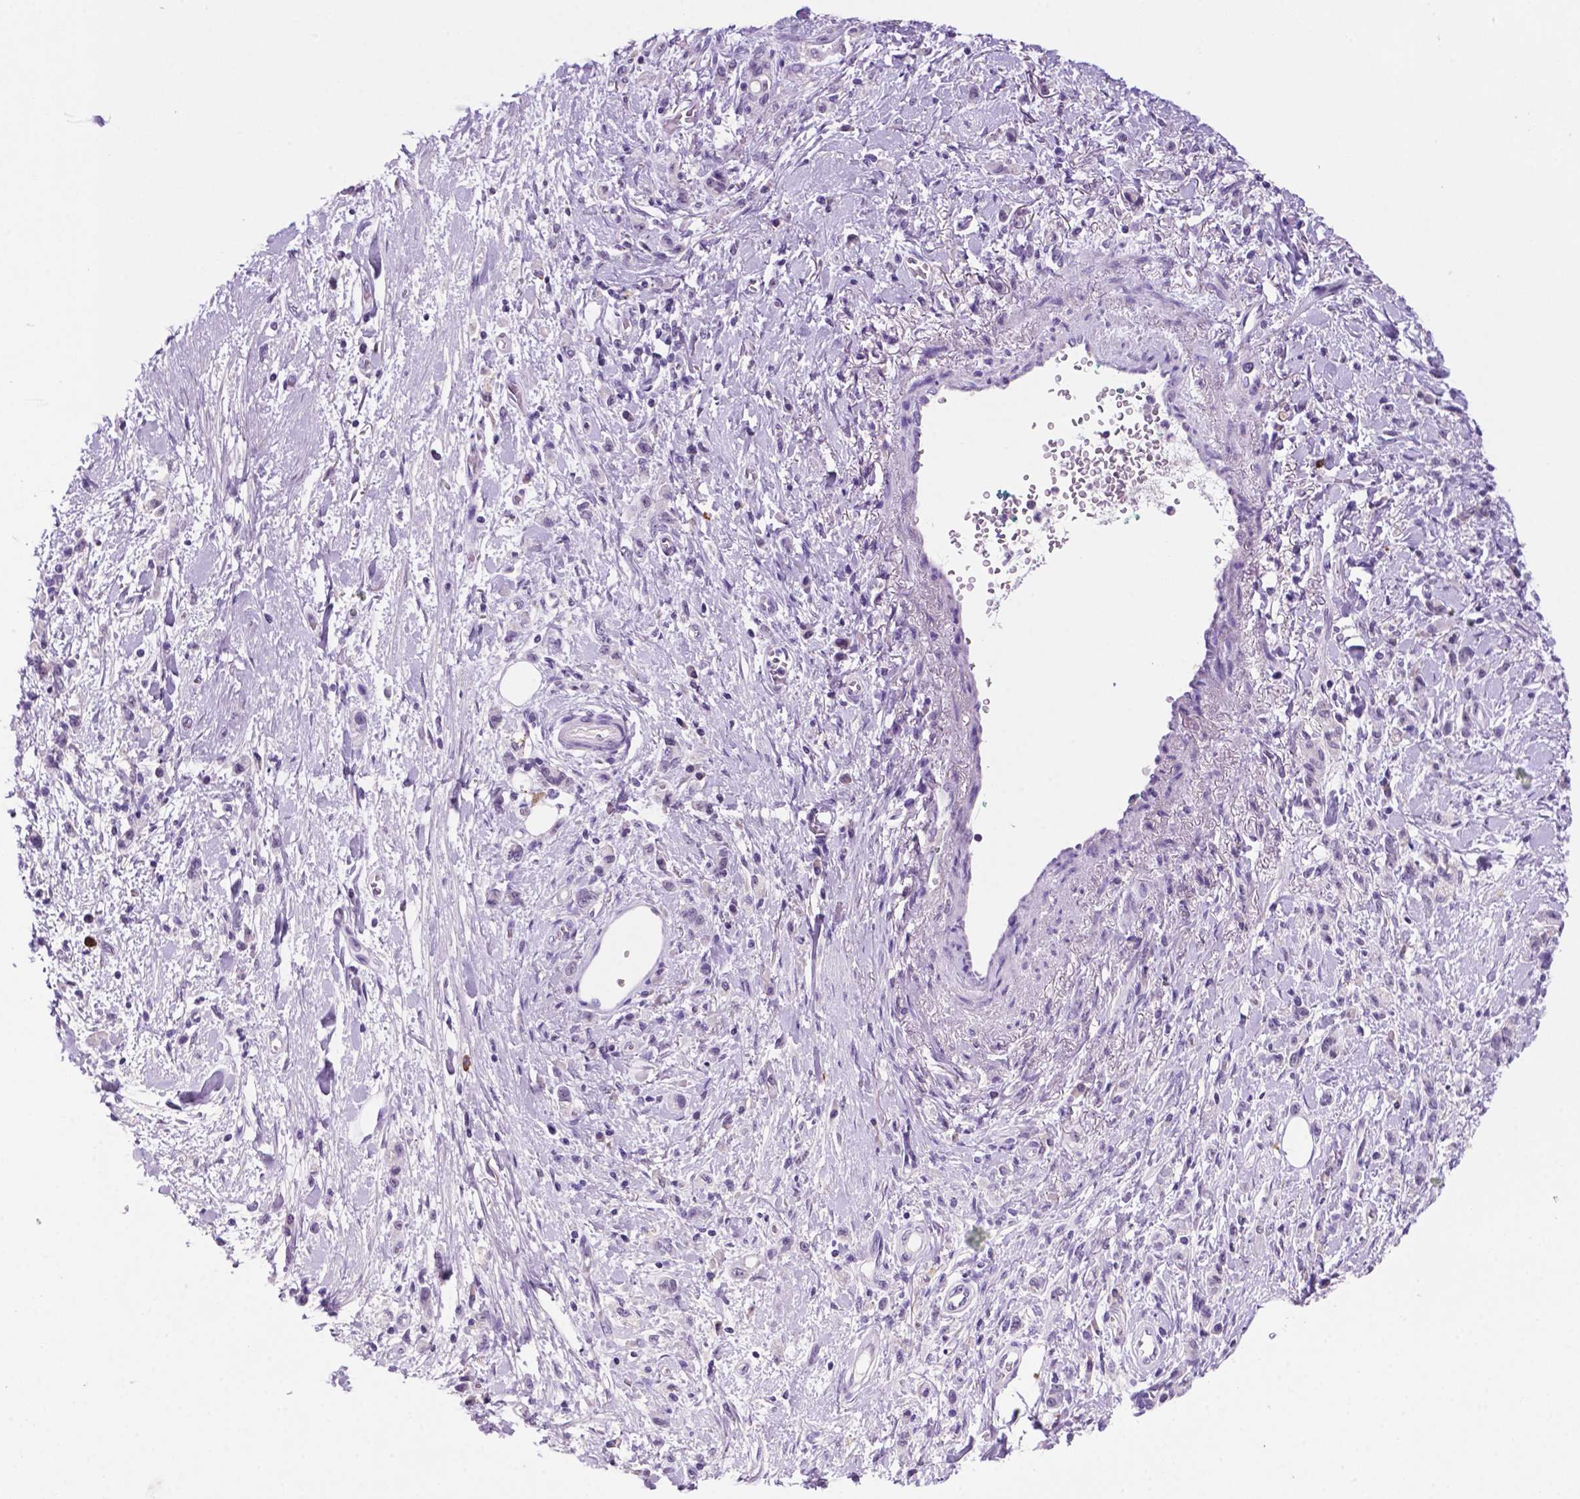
{"staining": {"intensity": "negative", "quantity": "none", "location": "none"}, "tissue": "stomach cancer", "cell_type": "Tumor cells", "image_type": "cancer", "snomed": [{"axis": "morphology", "description": "Adenocarcinoma, NOS"}, {"axis": "topography", "description": "Stomach"}], "caption": "Tumor cells show no significant protein expression in stomach adenocarcinoma. The staining was performed using DAB to visualize the protein expression in brown, while the nuclei were stained in blue with hematoxylin (Magnification: 20x).", "gene": "C18orf21", "patient": {"sex": "male", "age": 77}}